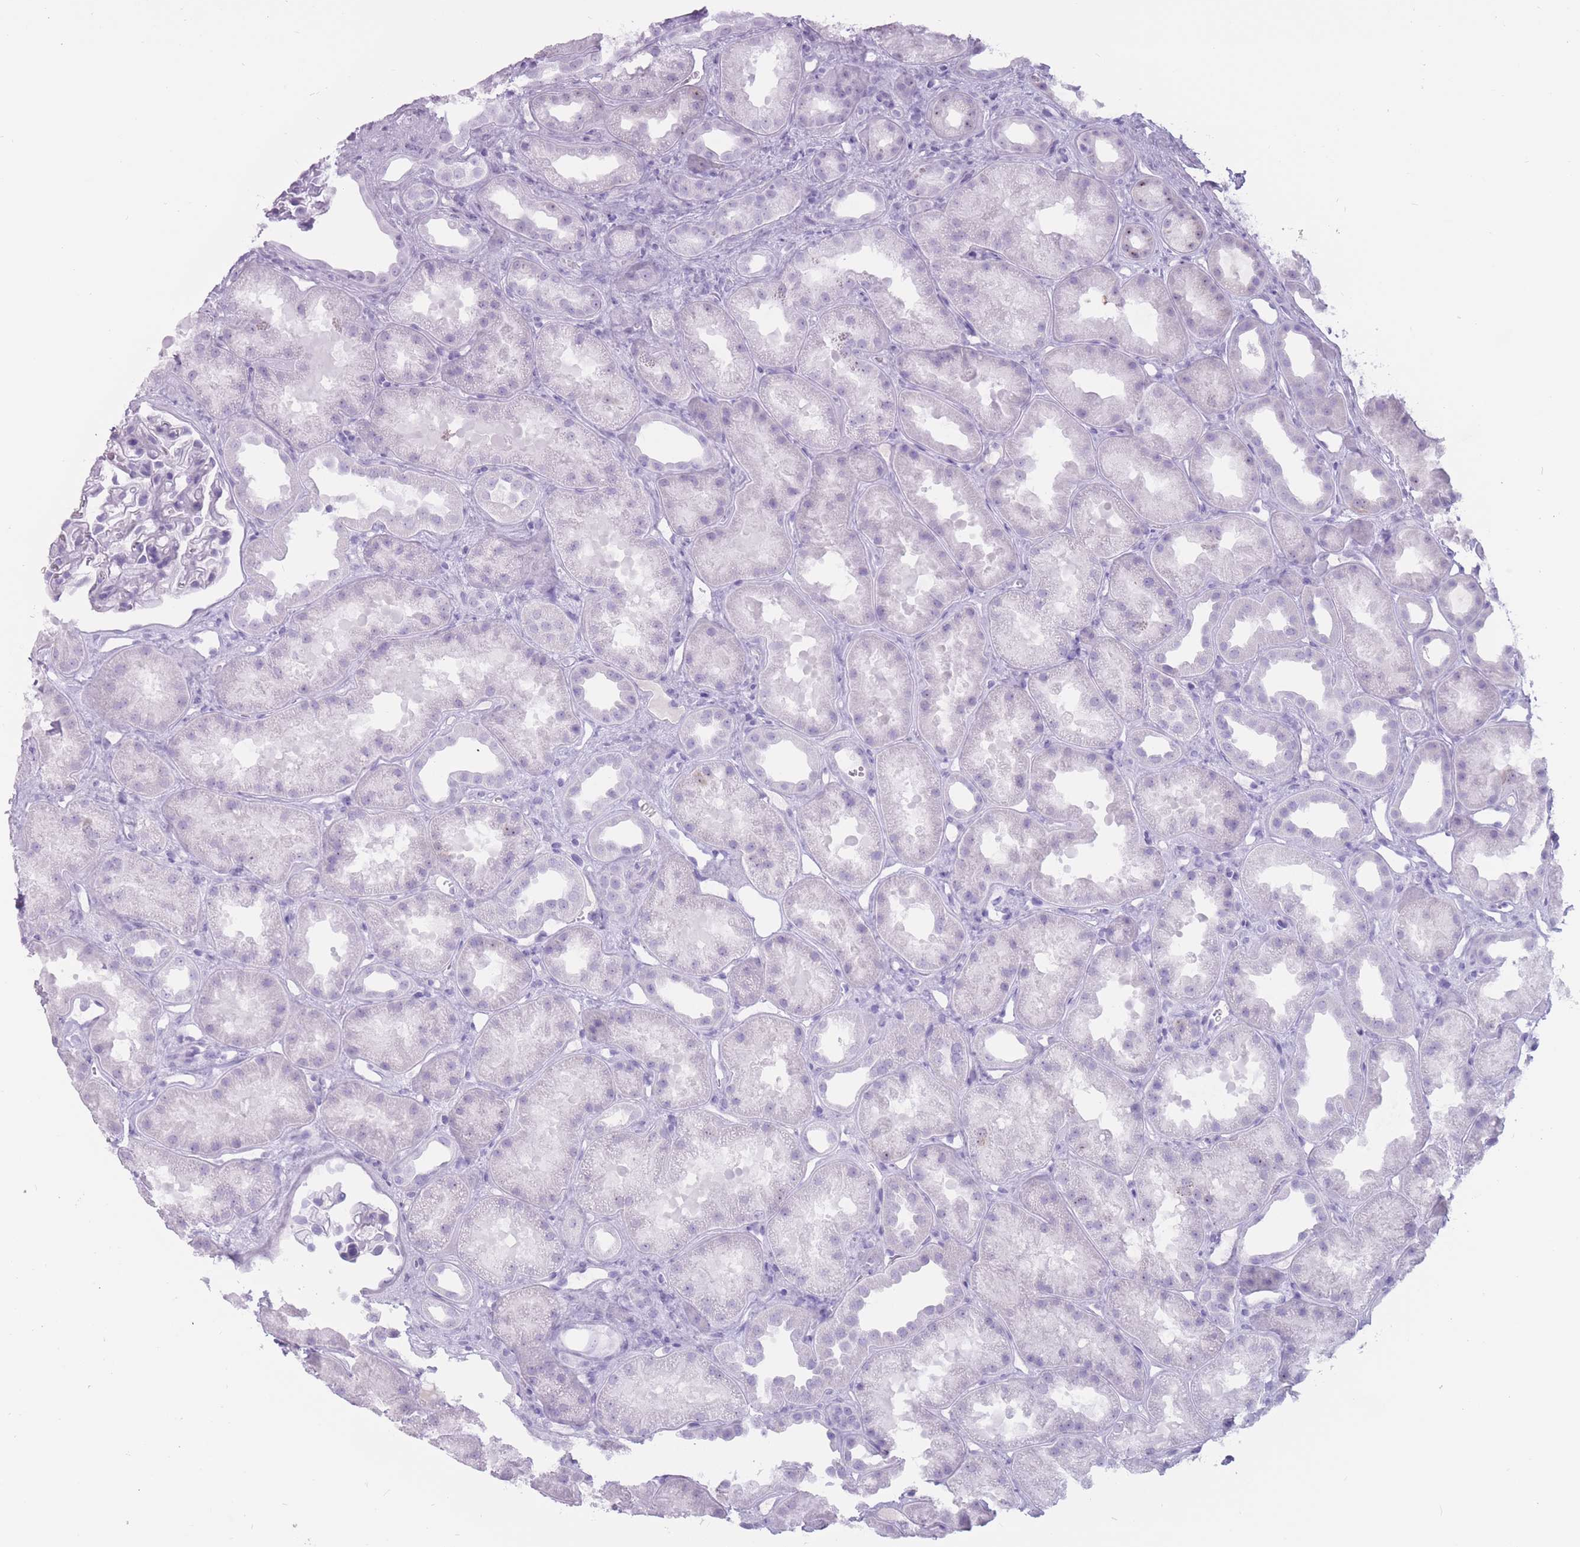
{"staining": {"intensity": "negative", "quantity": "none", "location": "none"}, "tissue": "kidney", "cell_type": "Cells in glomeruli", "image_type": "normal", "snomed": [{"axis": "morphology", "description": "Normal tissue, NOS"}, {"axis": "topography", "description": "Kidney"}], "caption": "Immunohistochemistry (IHC) histopathology image of benign kidney: human kidney stained with DAB (3,3'-diaminobenzidine) displays no significant protein staining in cells in glomeruli. (Brightfield microscopy of DAB immunohistochemistry (IHC) at high magnification).", "gene": "PNMA3", "patient": {"sex": "male", "age": 61}}